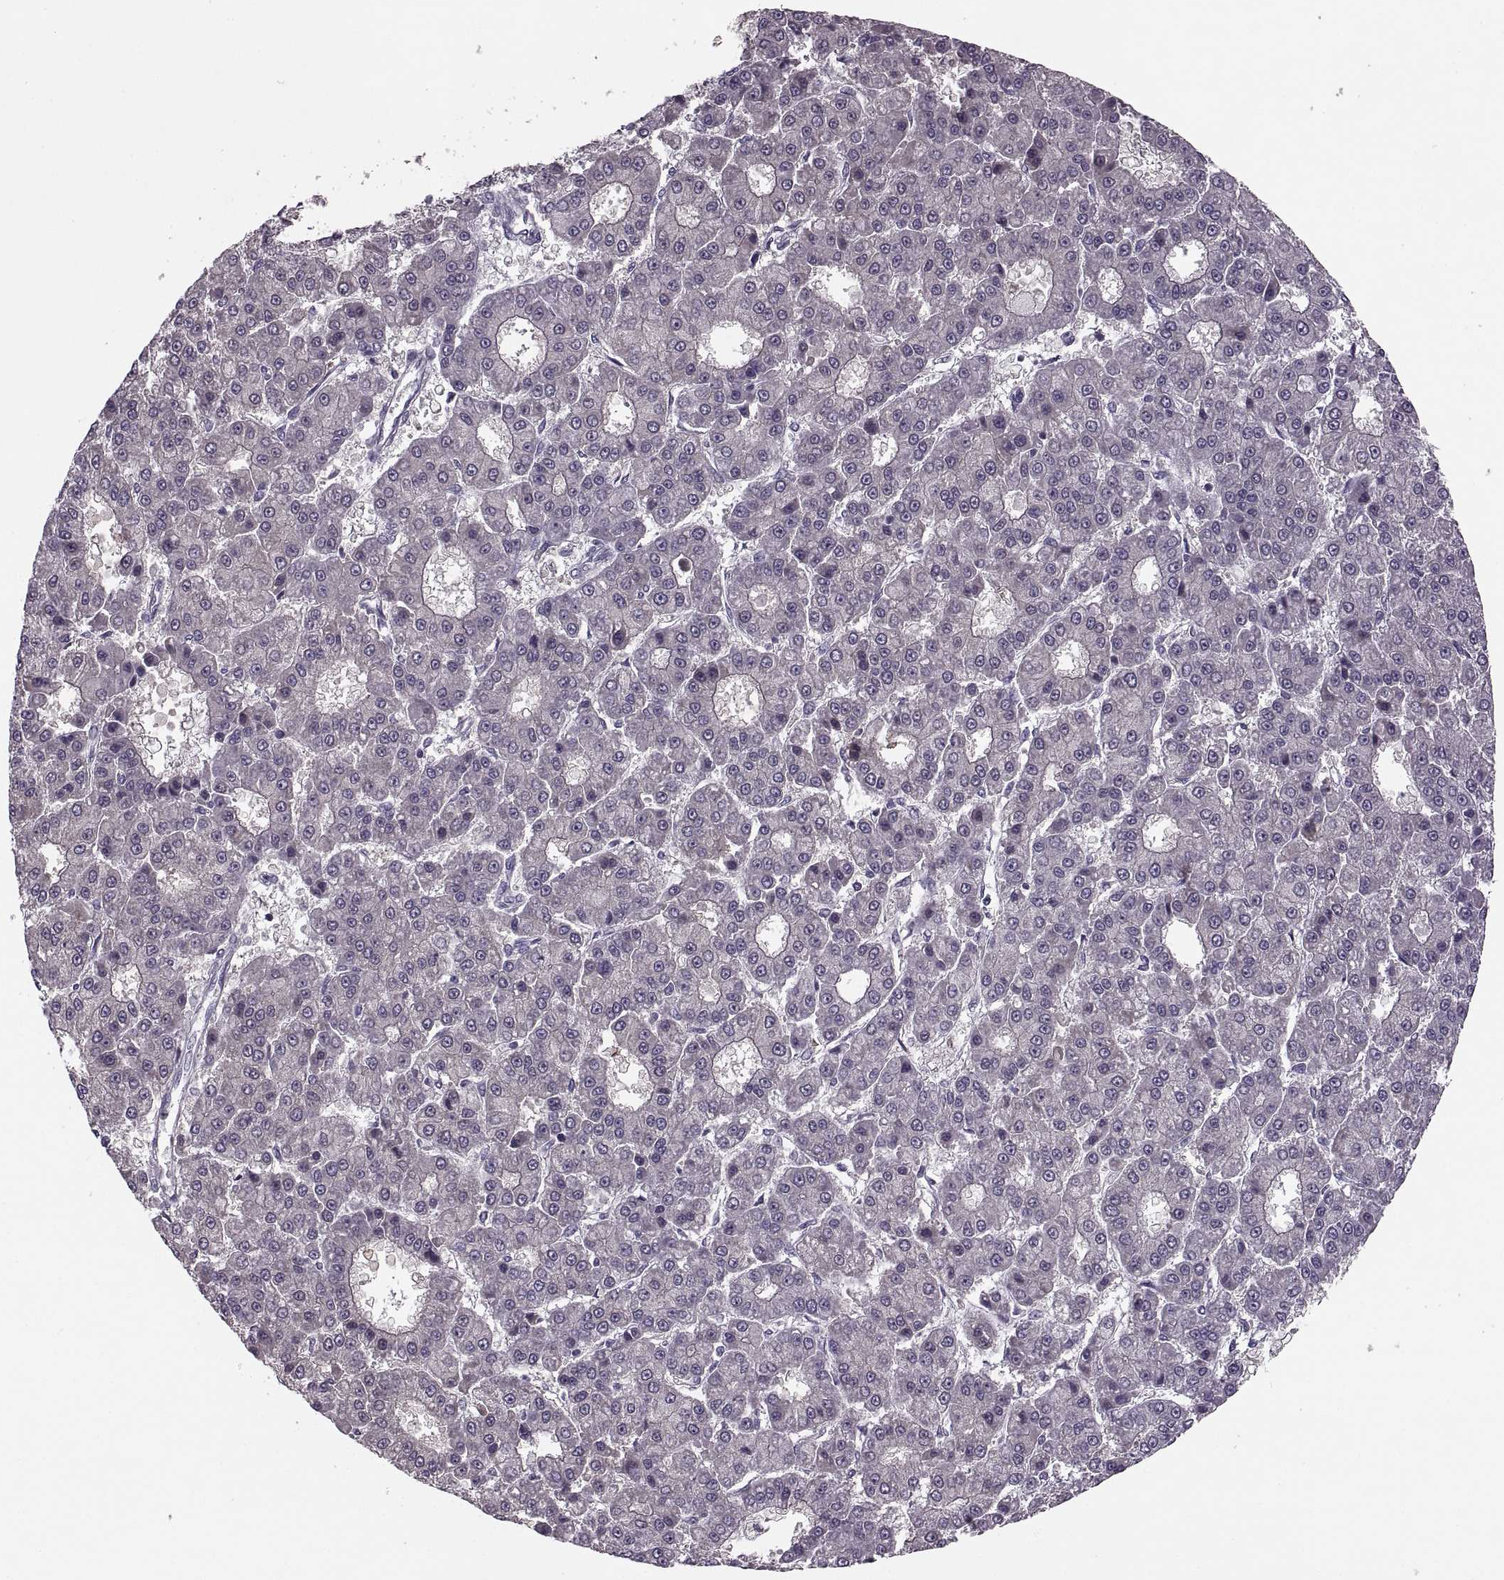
{"staining": {"intensity": "negative", "quantity": "none", "location": "none"}, "tissue": "liver cancer", "cell_type": "Tumor cells", "image_type": "cancer", "snomed": [{"axis": "morphology", "description": "Carcinoma, Hepatocellular, NOS"}, {"axis": "topography", "description": "Liver"}], "caption": "The immunohistochemistry photomicrograph has no significant staining in tumor cells of liver cancer (hepatocellular carcinoma) tissue.", "gene": "CACNA1F", "patient": {"sex": "male", "age": 70}}